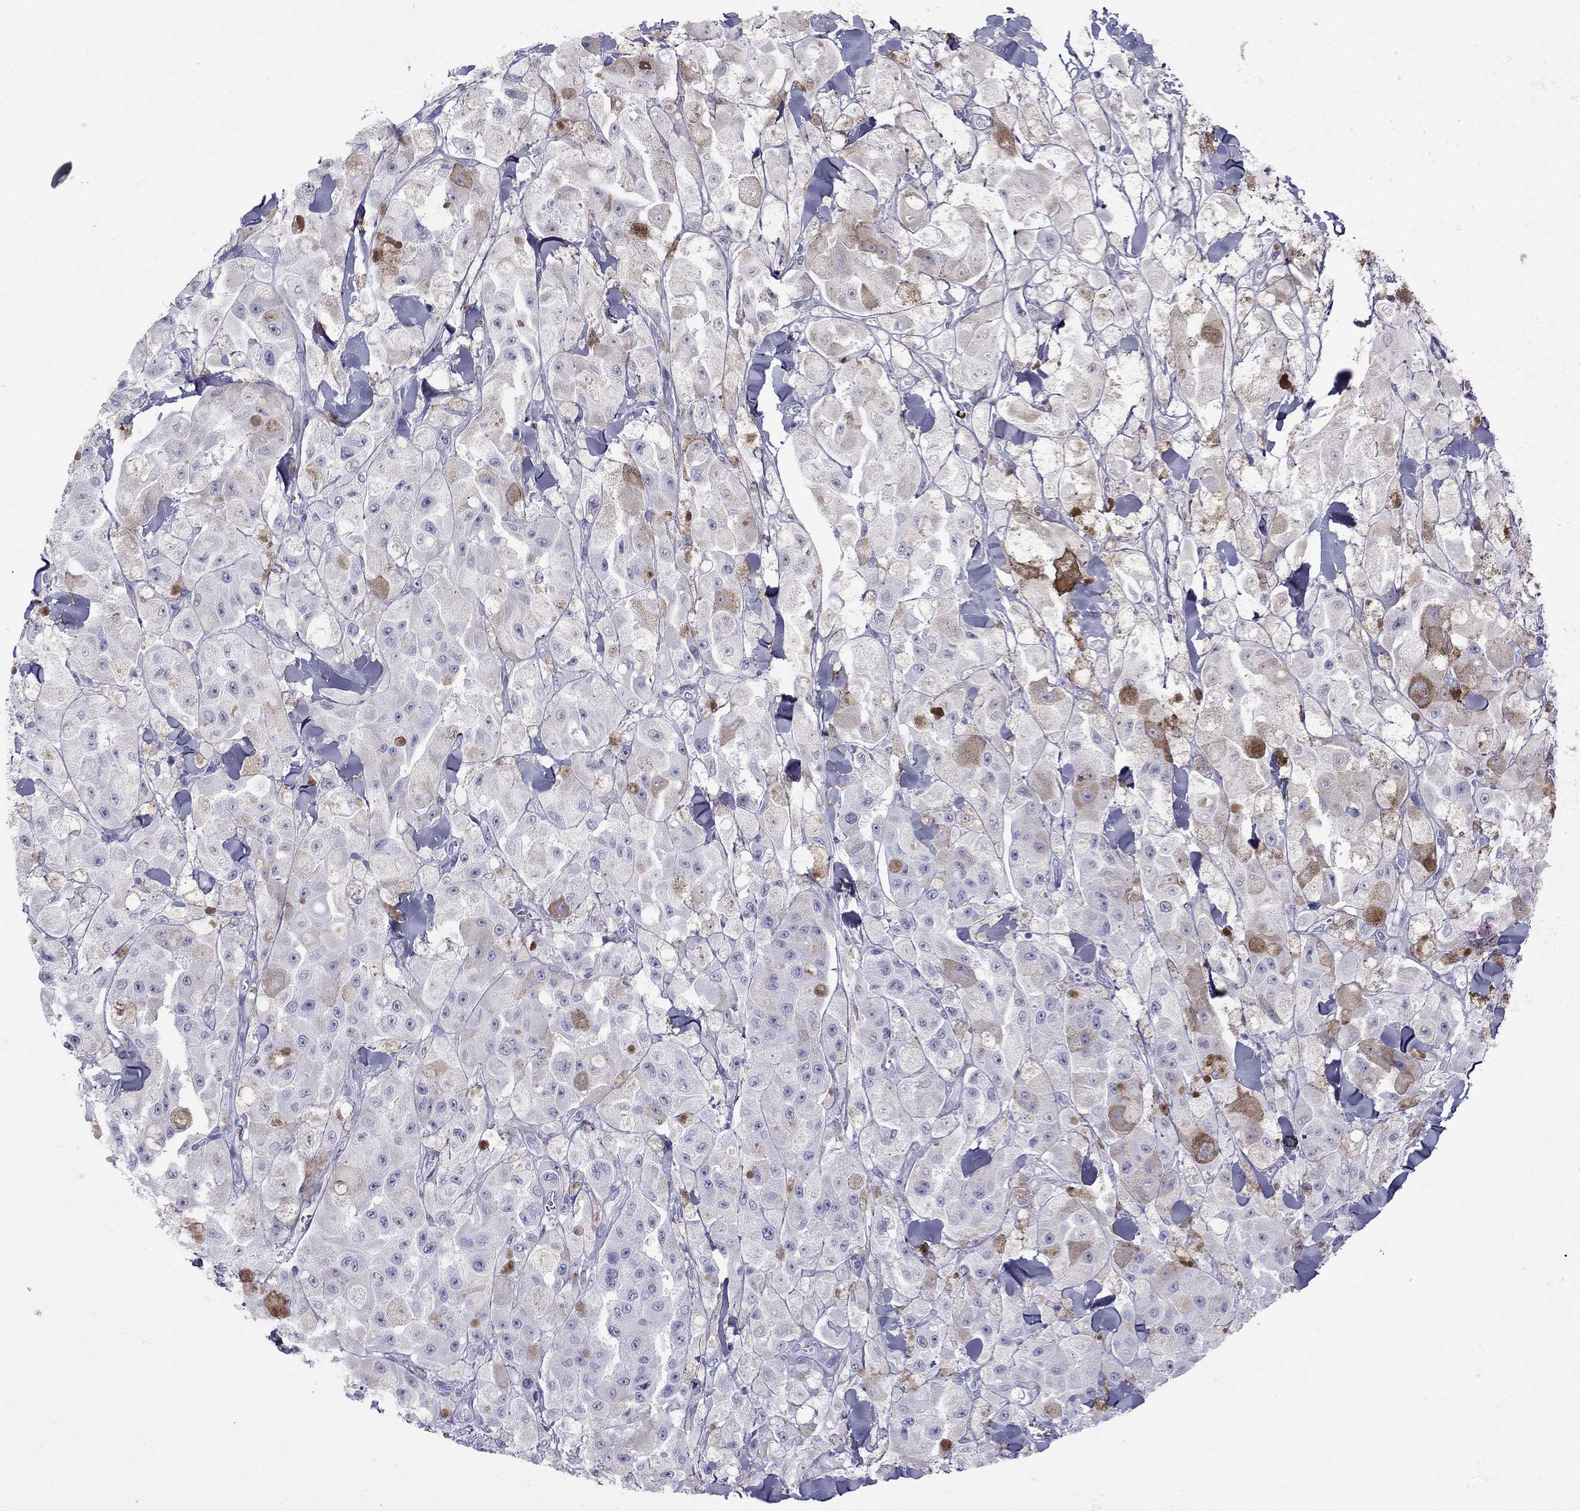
{"staining": {"intensity": "negative", "quantity": "none", "location": "none"}, "tissue": "melanoma", "cell_type": "Tumor cells", "image_type": "cancer", "snomed": [{"axis": "morphology", "description": "Malignant melanoma, NOS"}, {"axis": "topography", "description": "Skin"}], "caption": "An image of human melanoma is negative for staining in tumor cells.", "gene": "SLAMF1", "patient": {"sex": "female", "age": 58}}